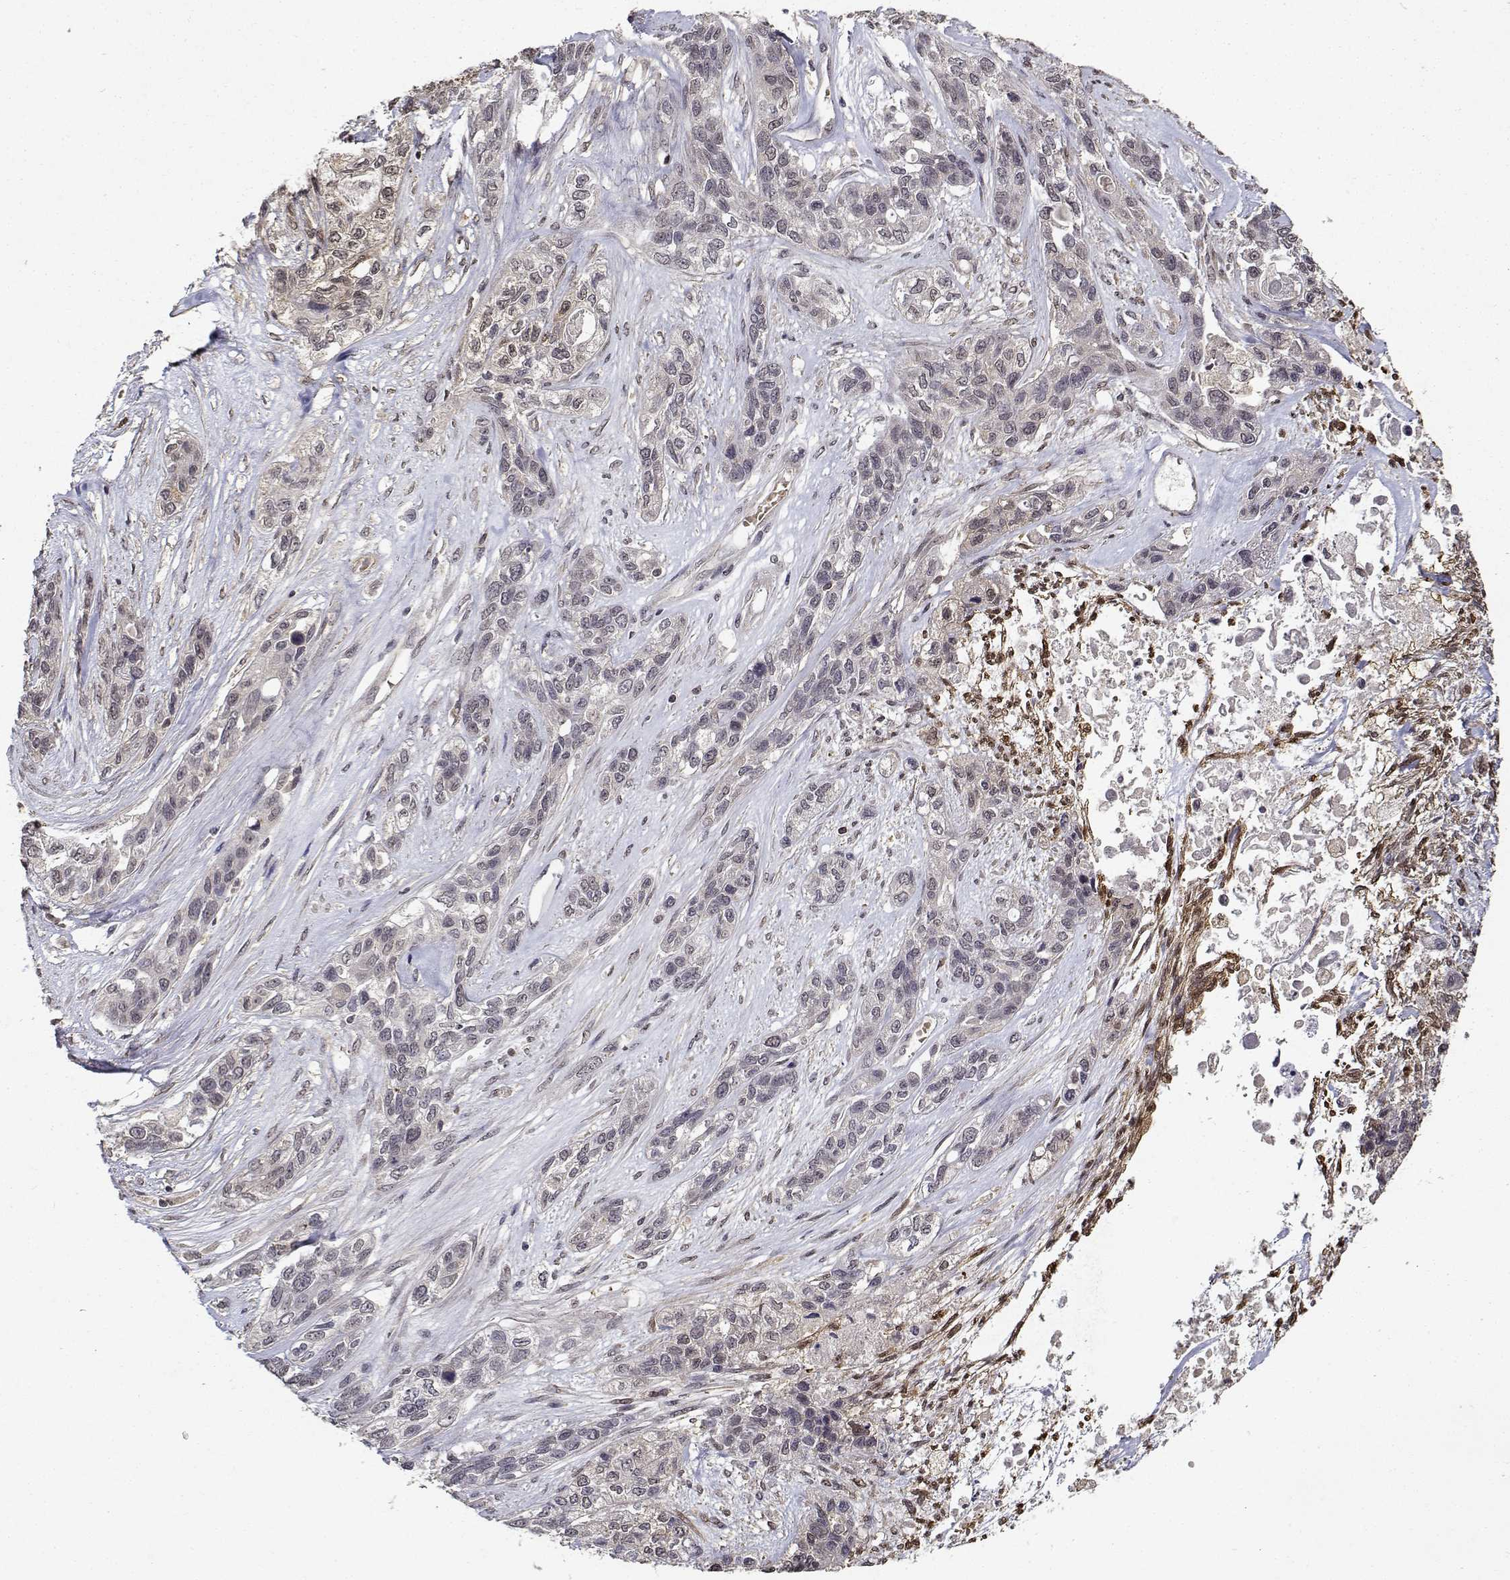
{"staining": {"intensity": "negative", "quantity": "none", "location": "none"}, "tissue": "lung cancer", "cell_type": "Tumor cells", "image_type": "cancer", "snomed": [{"axis": "morphology", "description": "Squamous cell carcinoma, NOS"}, {"axis": "topography", "description": "Lung"}], "caption": "Immunohistochemistry of human lung squamous cell carcinoma displays no expression in tumor cells. (DAB (3,3'-diaminobenzidine) IHC, high magnification).", "gene": "BDNF", "patient": {"sex": "female", "age": 70}}